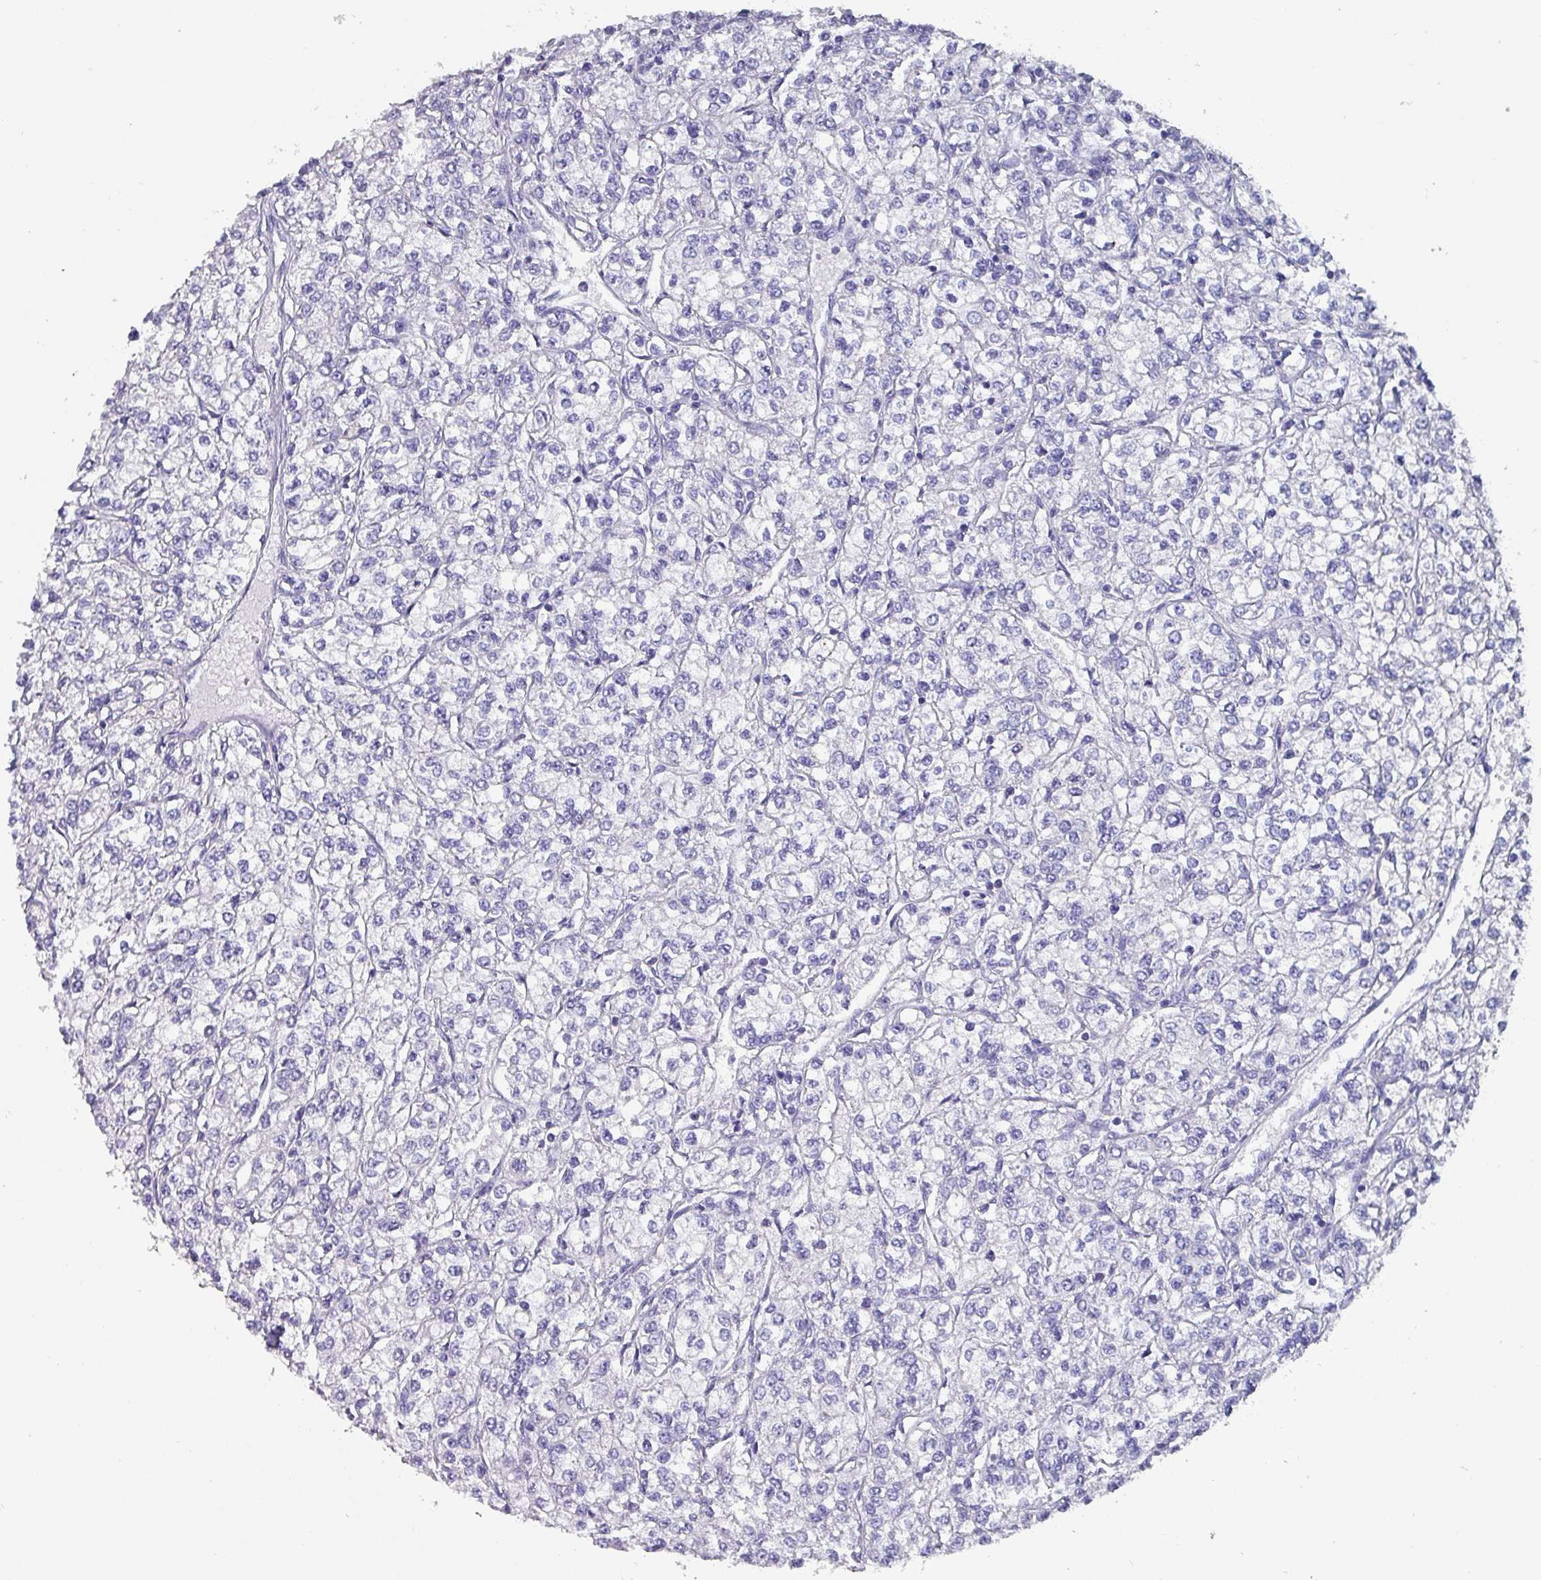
{"staining": {"intensity": "negative", "quantity": "none", "location": "none"}, "tissue": "renal cancer", "cell_type": "Tumor cells", "image_type": "cancer", "snomed": [{"axis": "morphology", "description": "Adenocarcinoma, NOS"}, {"axis": "topography", "description": "Kidney"}], "caption": "Renal cancer stained for a protein using immunohistochemistry demonstrates no expression tumor cells.", "gene": "INS-IGF2", "patient": {"sex": "male", "age": 80}}